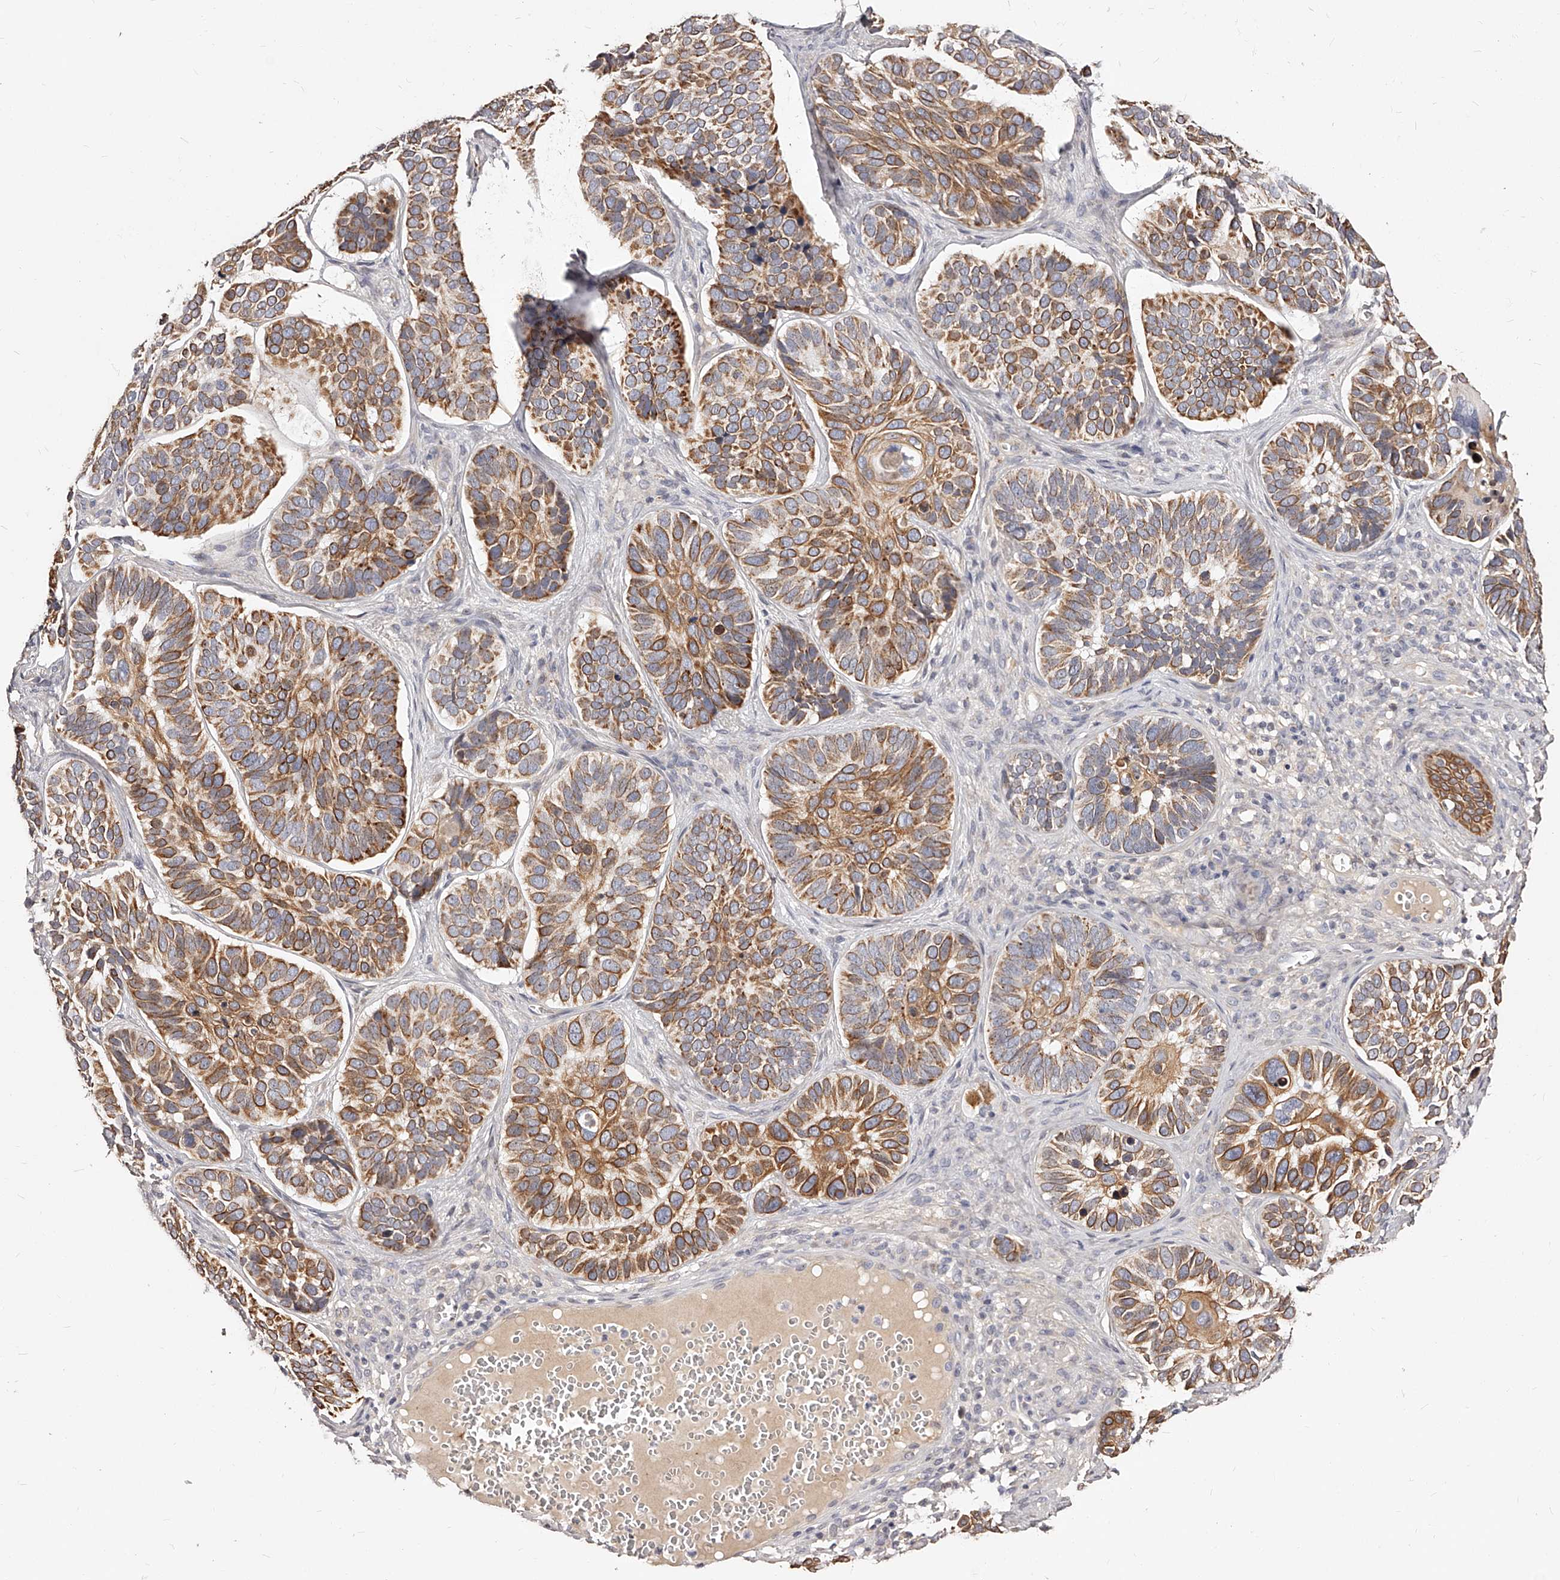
{"staining": {"intensity": "moderate", "quantity": ">75%", "location": "cytoplasmic/membranous"}, "tissue": "skin cancer", "cell_type": "Tumor cells", "image_type": "cancer", "snomed": [{"axis": "morphology", "description": "Basal cell carcinoma"}, {"axis": "topography", "description": "Skin"}], "caption": "This micrograph shows immunohistochemistry (IHC) staining of skin cancer, with medium moderate cytoplasmic/membranous staining in approximately >75% of tumor cells.", "gene": "ZNF502", "patient": {"sex": "male", "age": 62}}